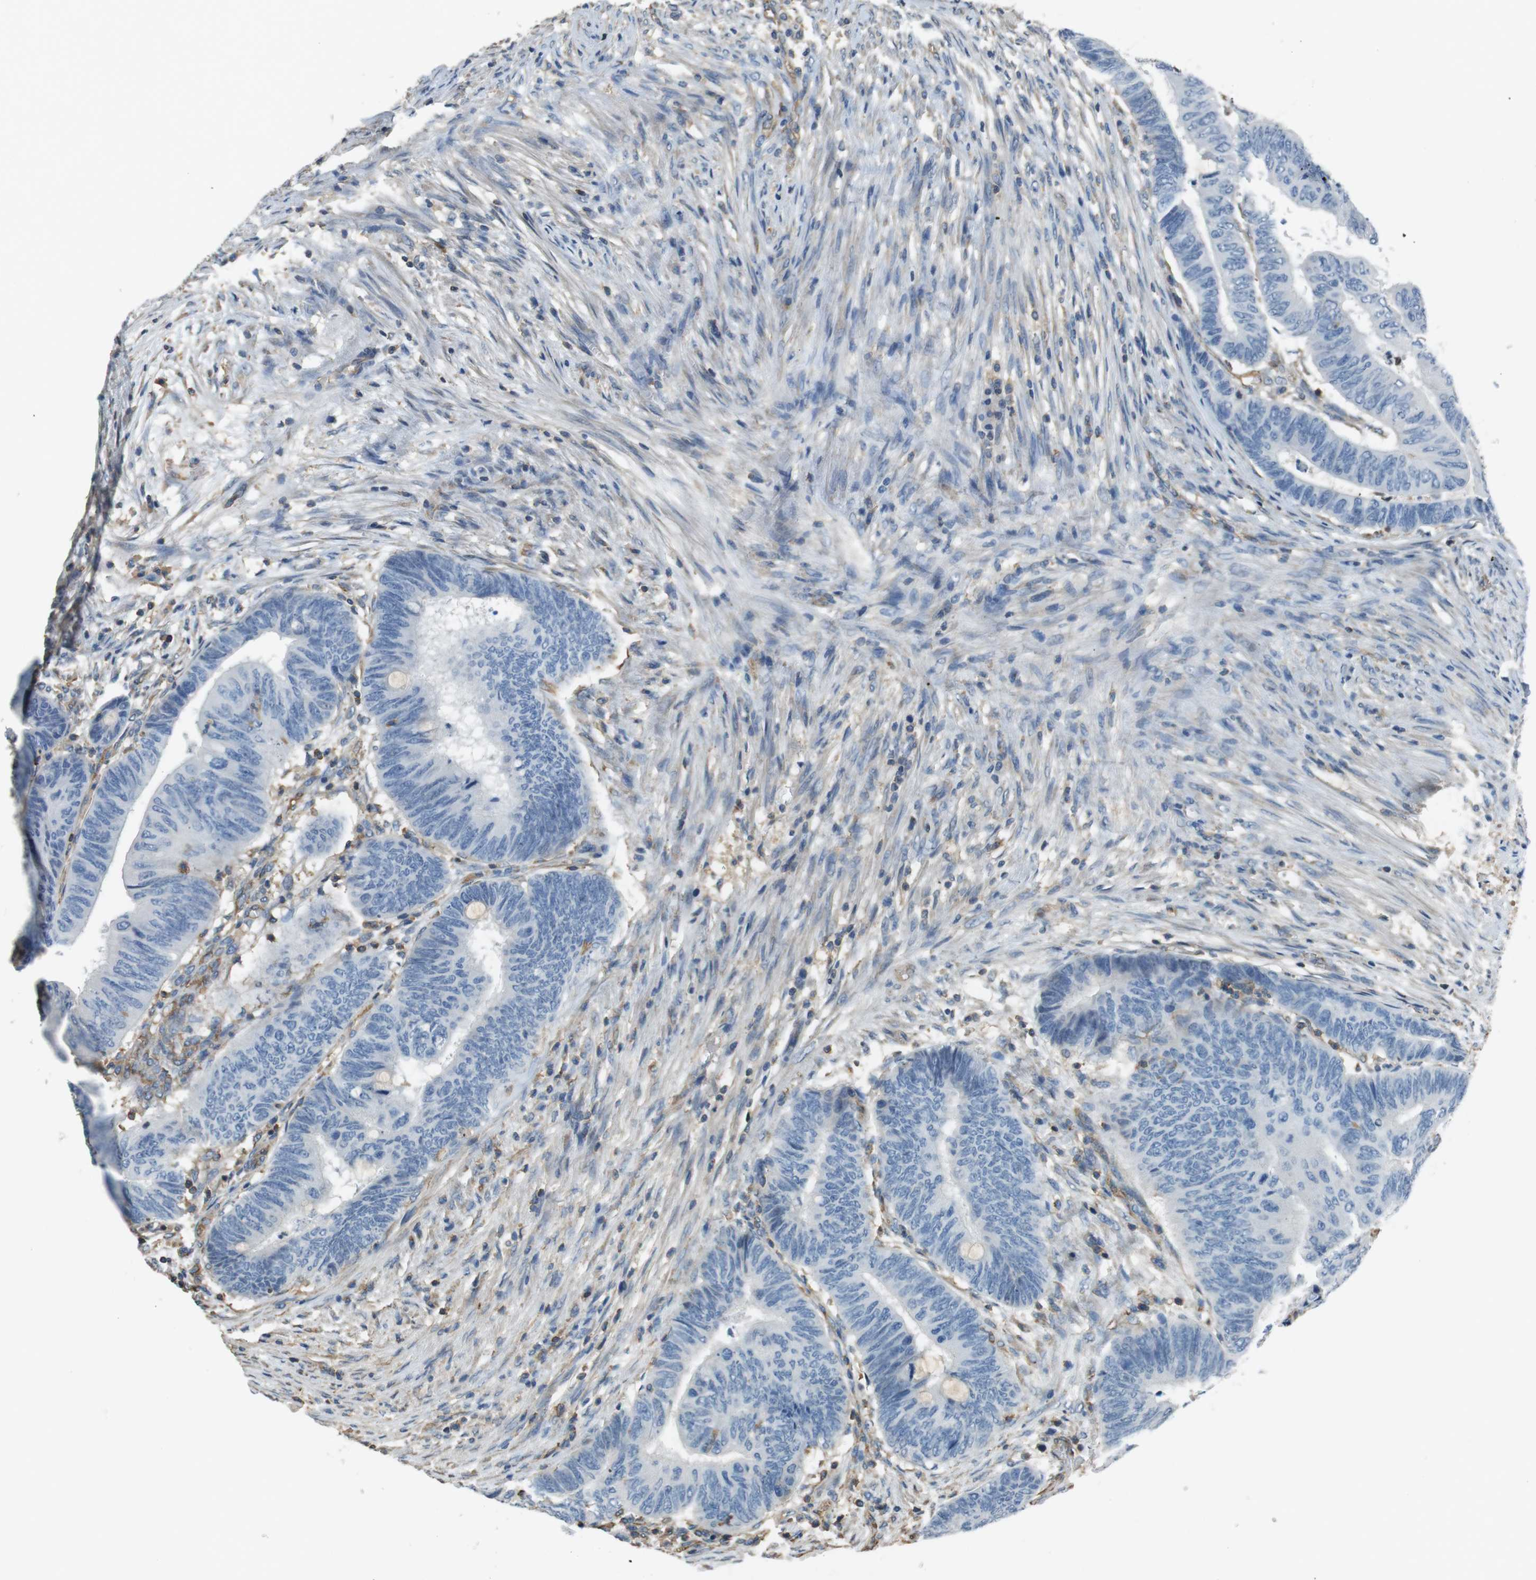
{"staining": {"intensity": "negative", "quantity": "none", "location": "none"}, "tissue": "colorectal cancer", "cell_type": "Tumor cells", "image_type": "cancer", "snomed": [{"axis": "morphology", "description": "Normal tissue, NOS"}, {"axis": "morphology", "description": "Adenocarcinoma, NOS"}, {"axis": "topography", "description": "Rectum"}, {"axis": "topography", "description": "Peripheral nerve tissue"}], "caption": "Micrograph shows no significant protein positivity in tumor cells of colorectal cancer (adenocarcinoma). (IHC, brightfield microscopy, high magnification).", "gene": "FCAR", "patient": {"sex": "male", "age": 92}}